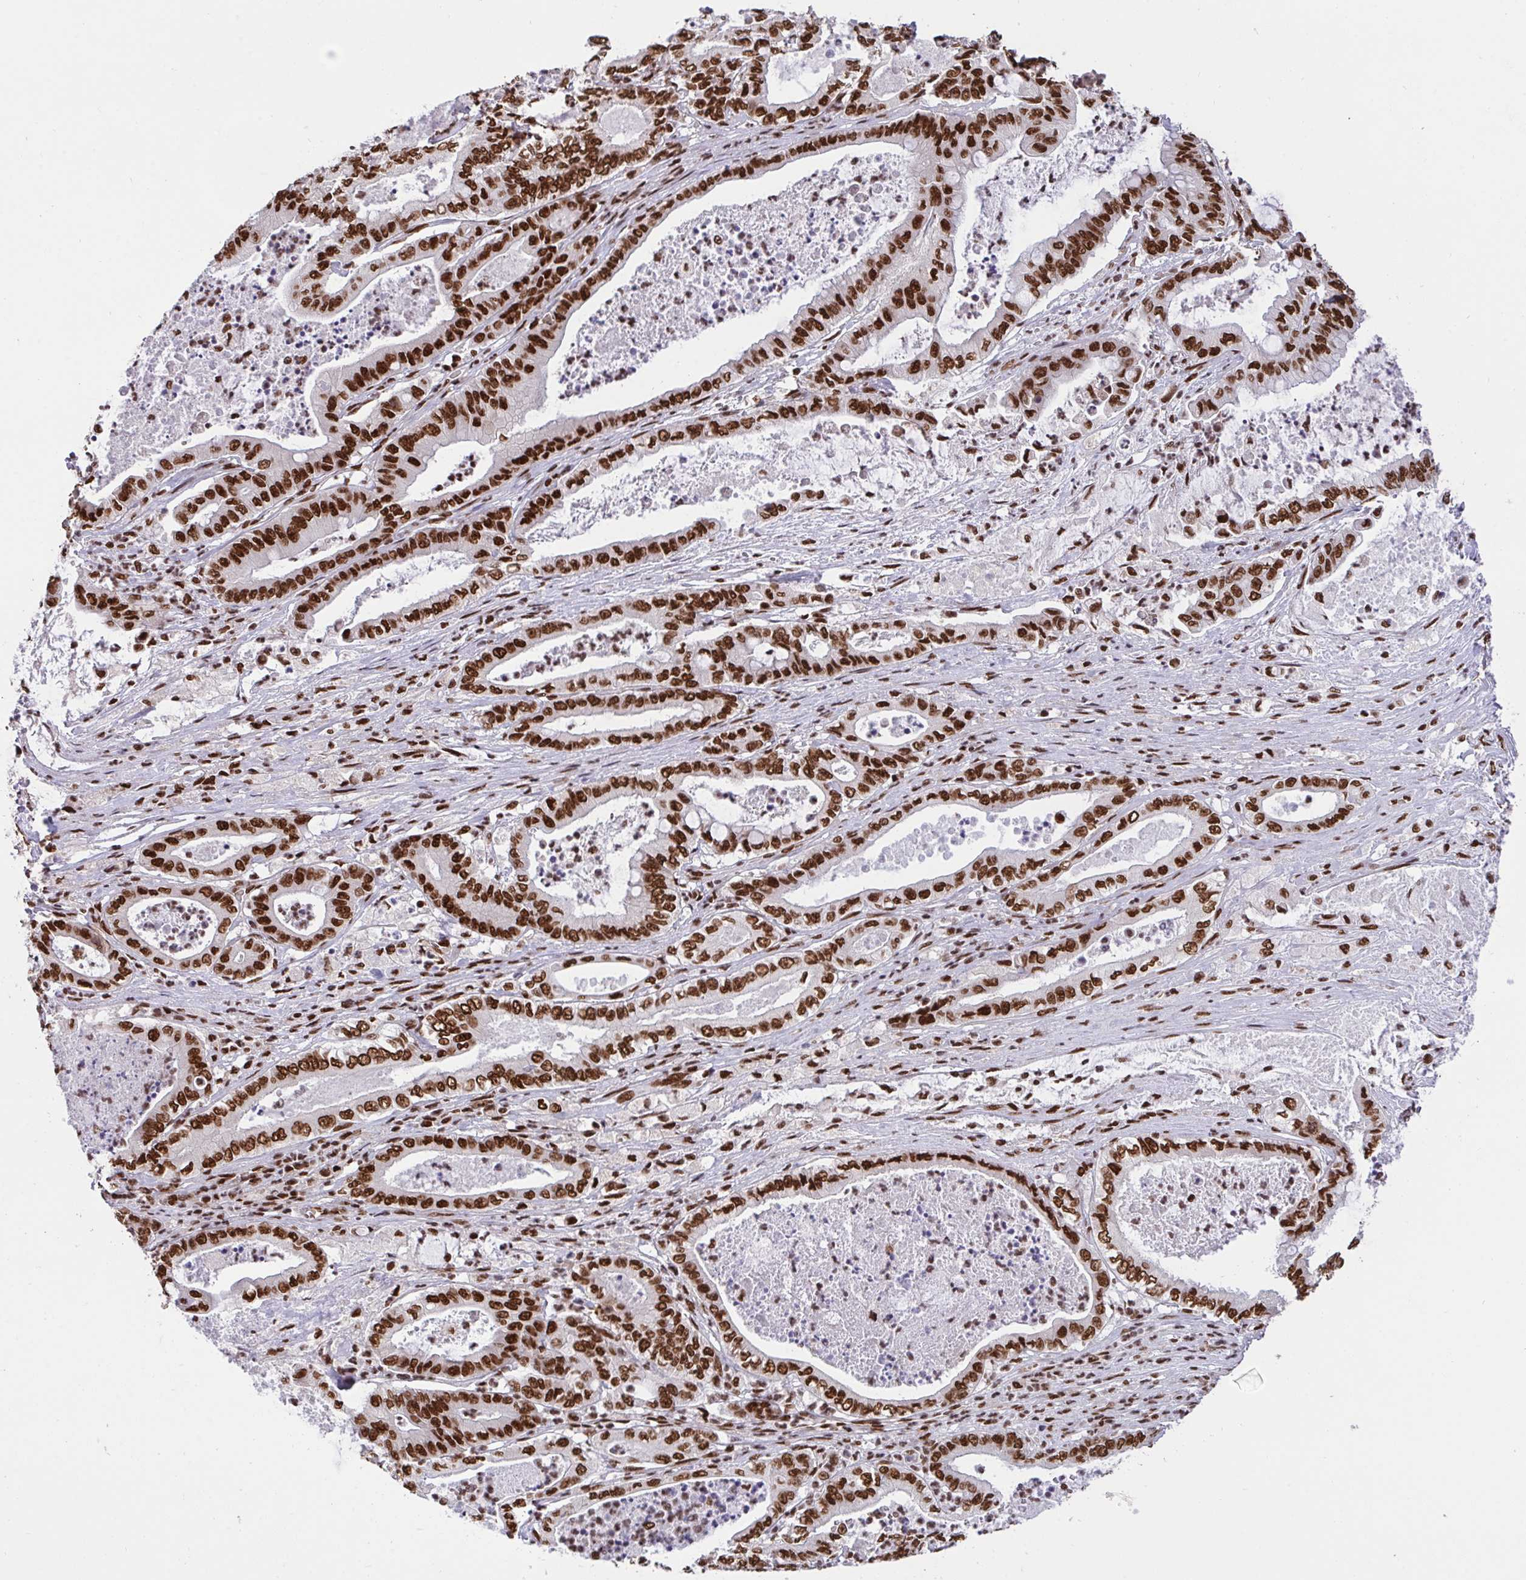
{"staining": {"intensity": "strong", "quantity": ">75%", "location": "nuclear"}, "tissue": "pancreatic cancer", "cell_type": "Tumor cells", "image_type": "cancer", "snomed": [{"axis": "morphology", "description": "Adenocarcinoma, NOS"}, {"axis": "topography", "description": "Pancreas"}], "caption": "Tumor cells demonstrate high levels of strong nuclear staining in about >75% of cells in adenocarcinoma (pancreatic).", "gene": "HNRNPL", "patient": {"sex": "male", "age": 71}}